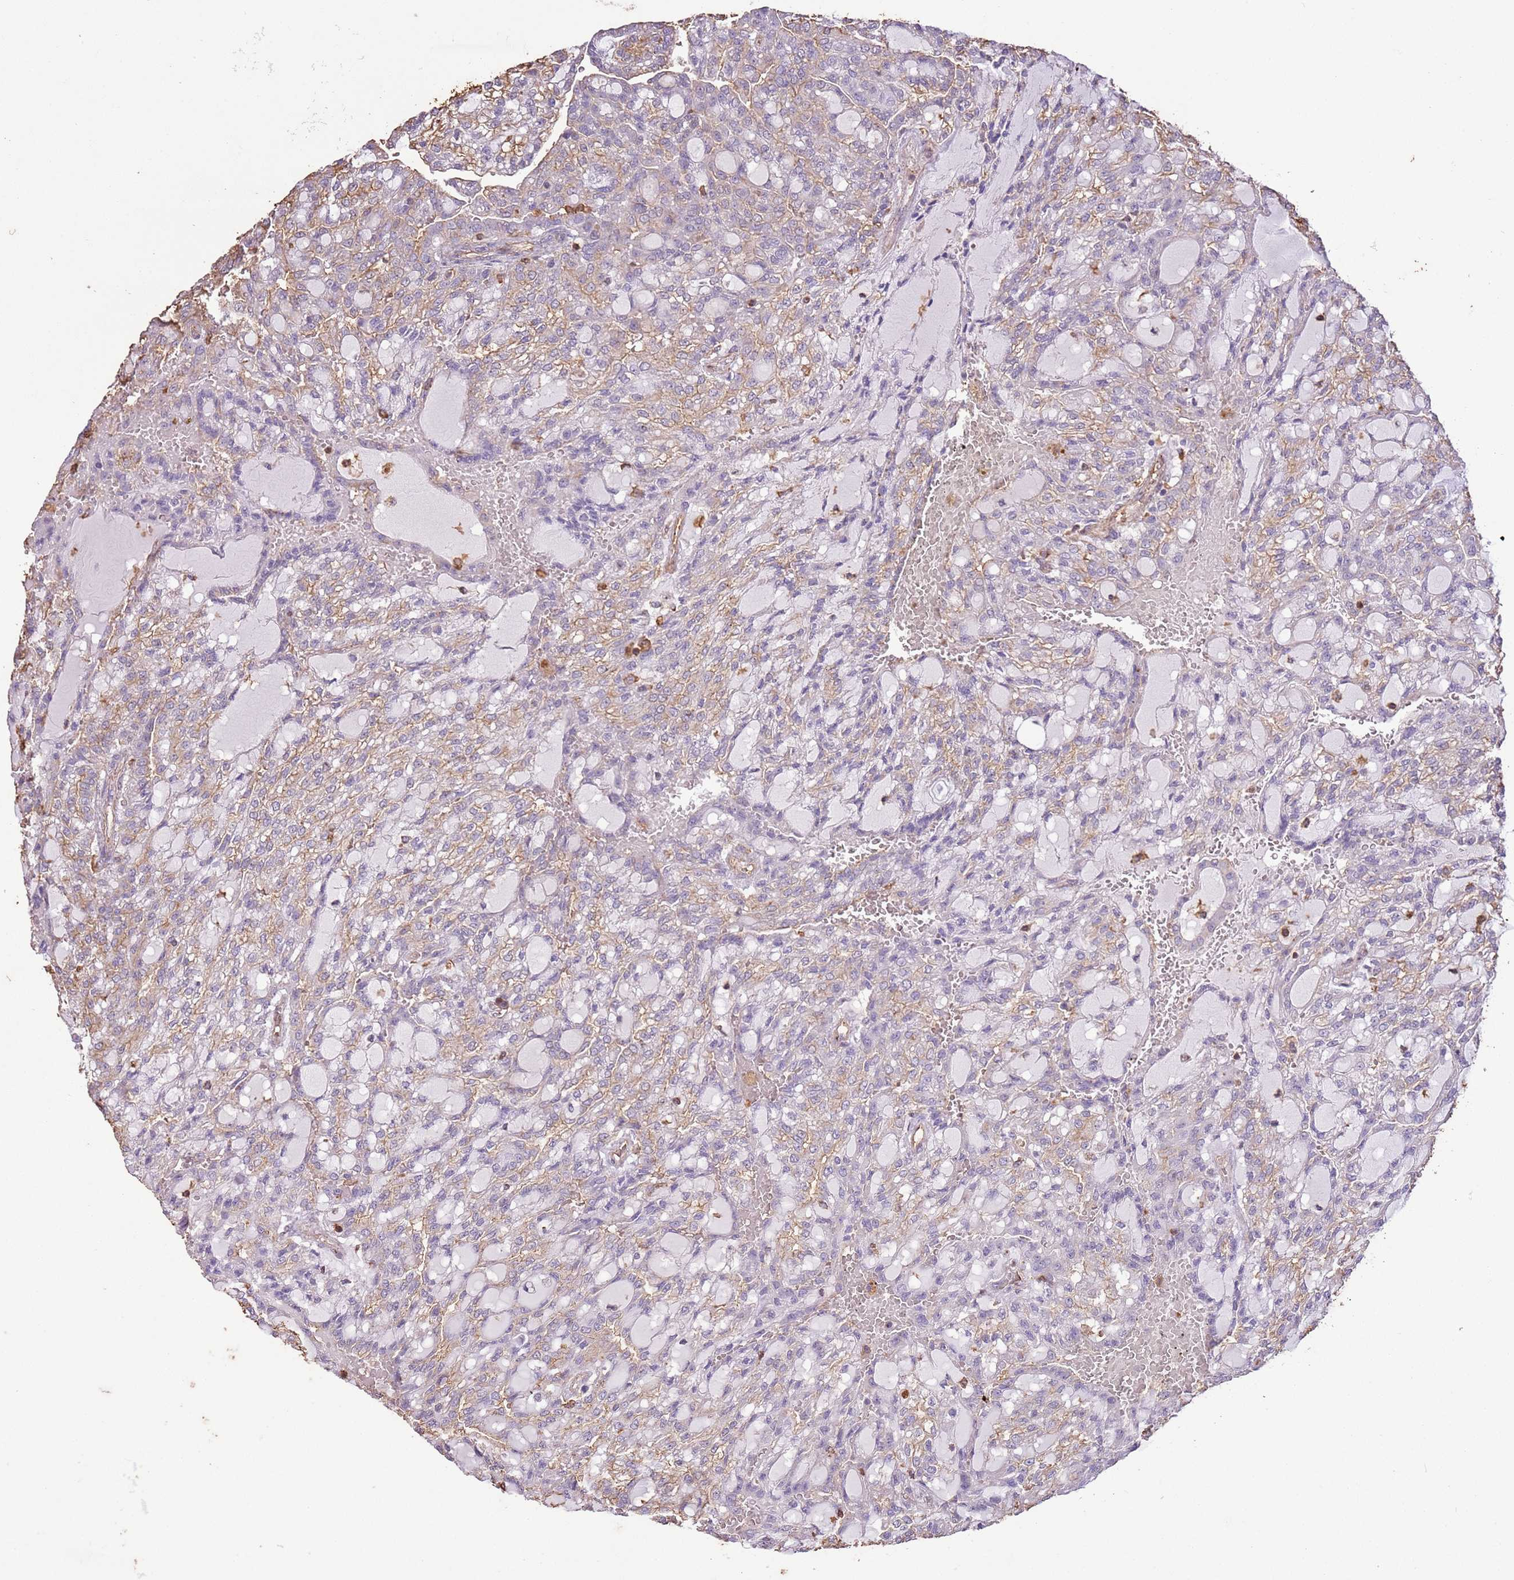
{"staining": {"intensity": "weak", "quantity": "<25%", "location": "cytoplasmic/membranous"}, "tissue": "renal cancer", "cell_type": "Tumor cells", "image_type": "cancer", "snomed": [{"axis": "morphology", "description": "Adenocarcinoma, NOS"}, {"axis": "topography", "description": "Kidney"}], "caption": "This is an immunohistochemistry (IHC) photomicrograph of human renal adenocarcinoma. There is no staining in tumor cells.", "gene": "ARL10", "patient": {"sex": "male", "age": 63}}